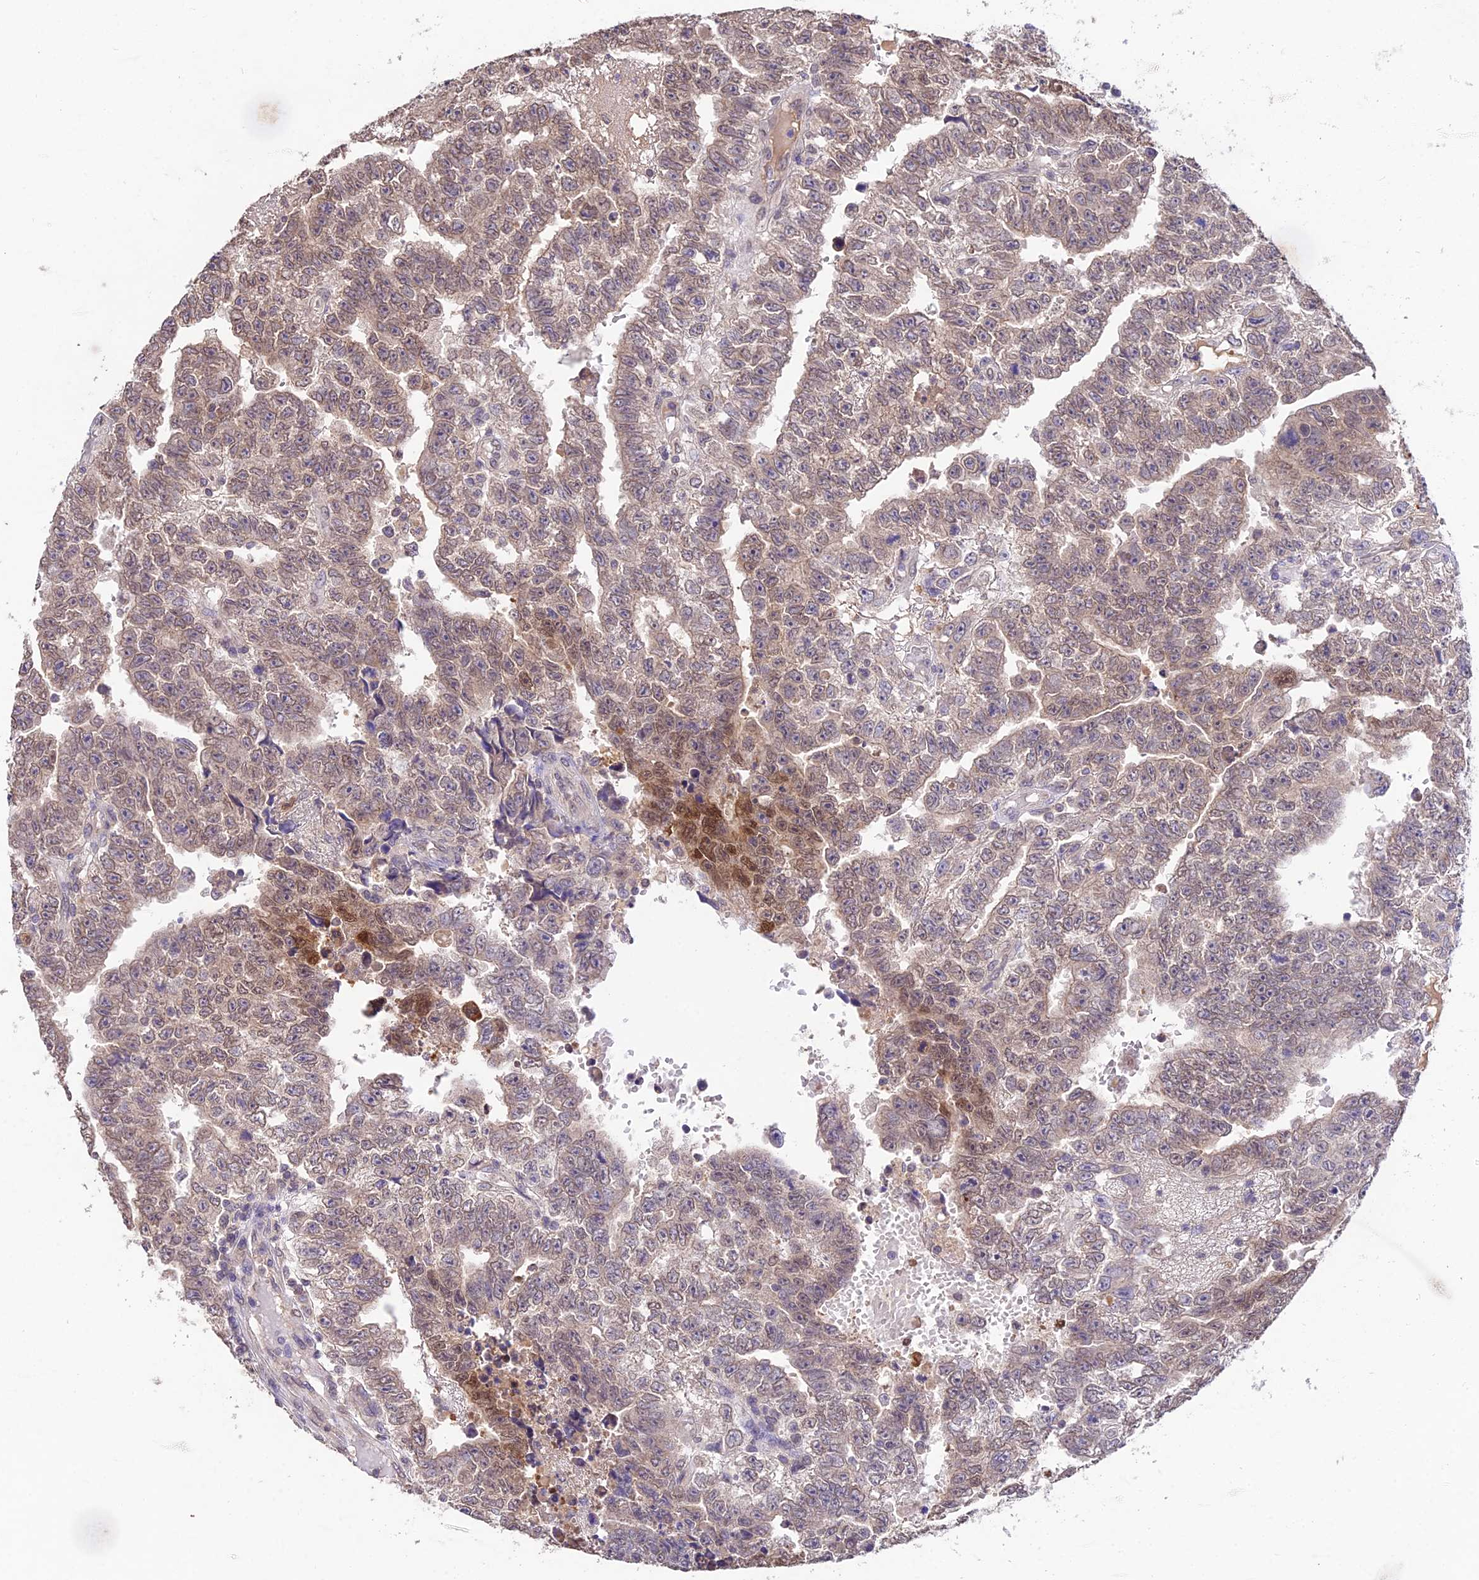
{"staining": {"intensity": "moderate", "quantity": "25%-75%", "location": "cytoplasmic/membranous,nuclear"}, "tissue": "testis cancer", "cell_type": "Tumor cells", "image_type": "cancer", "snomed": [{"axis": "morphology", "description": "Carcinoma, Embryonal, NOS"}, {"axis": "topography", "description": "Testis"}], "caption": "The photomicrograph demonstrates a brown stain indicating the presence of a protein in the cytoplasmic/membranous and nuclear of tumor cells in testis cancer (embryonal carcinoma). Nuclei are stained in blue.", "gene": "PGK1", "patient": {"sex": "male", "age": 25}}